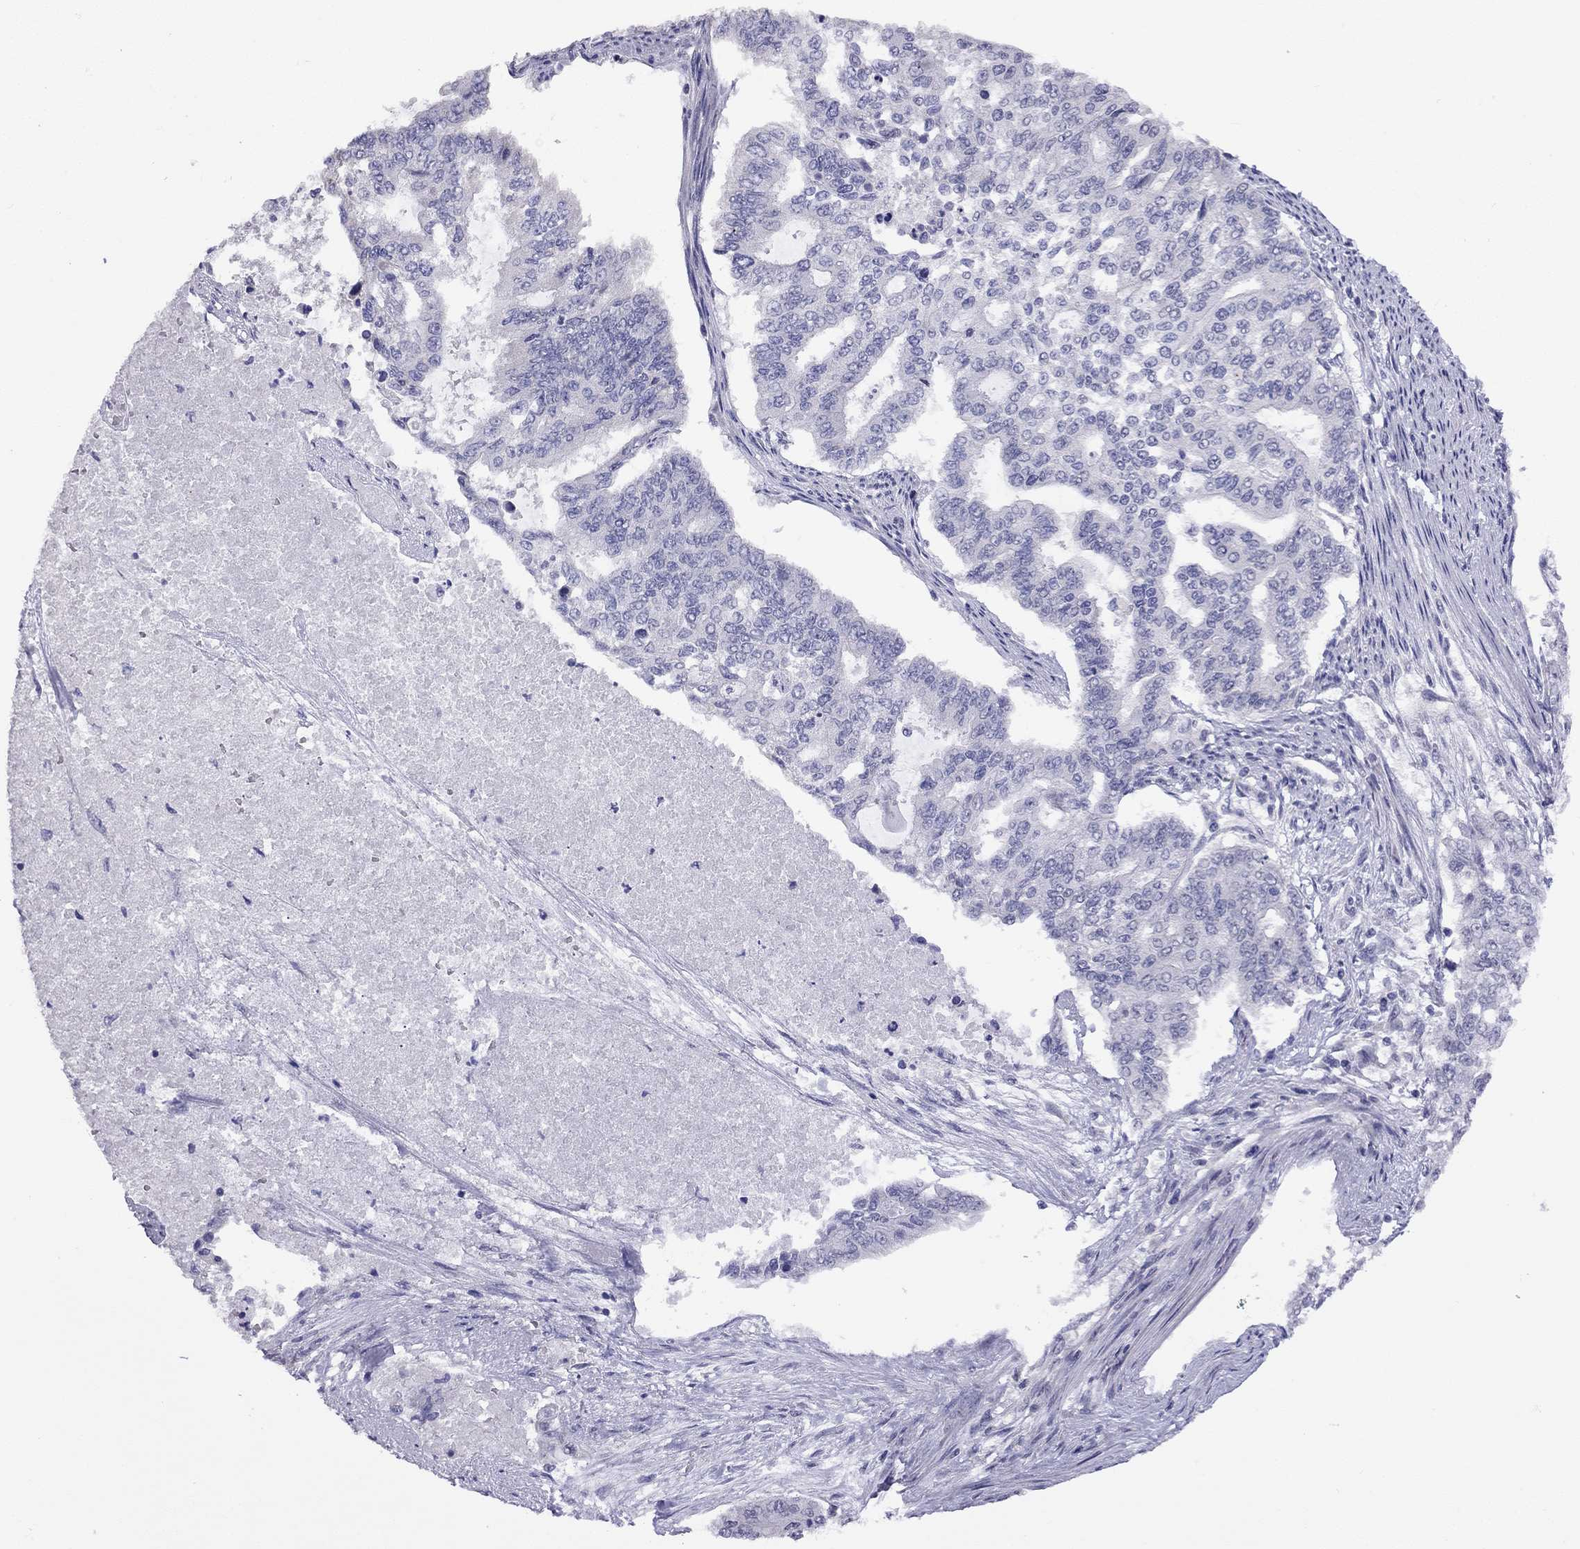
{"staining": {"intensity": "negative", "quantity": "none", "location": "none"}, "tissue": "endometrial cancer", "cell_type": "Tumor cells", "image_type": "cancer", "snomed": [{"axis": "morphology", "description": "Adenocarcinoma, NOS"}, {"axis": "topography", "description": "Uterus"}], "caption": "Tumor cells show no significant protein expression in endometrial adenocarcinoma.", "gene": "HES5", "patient": {"sex": "female", "age": 59}}